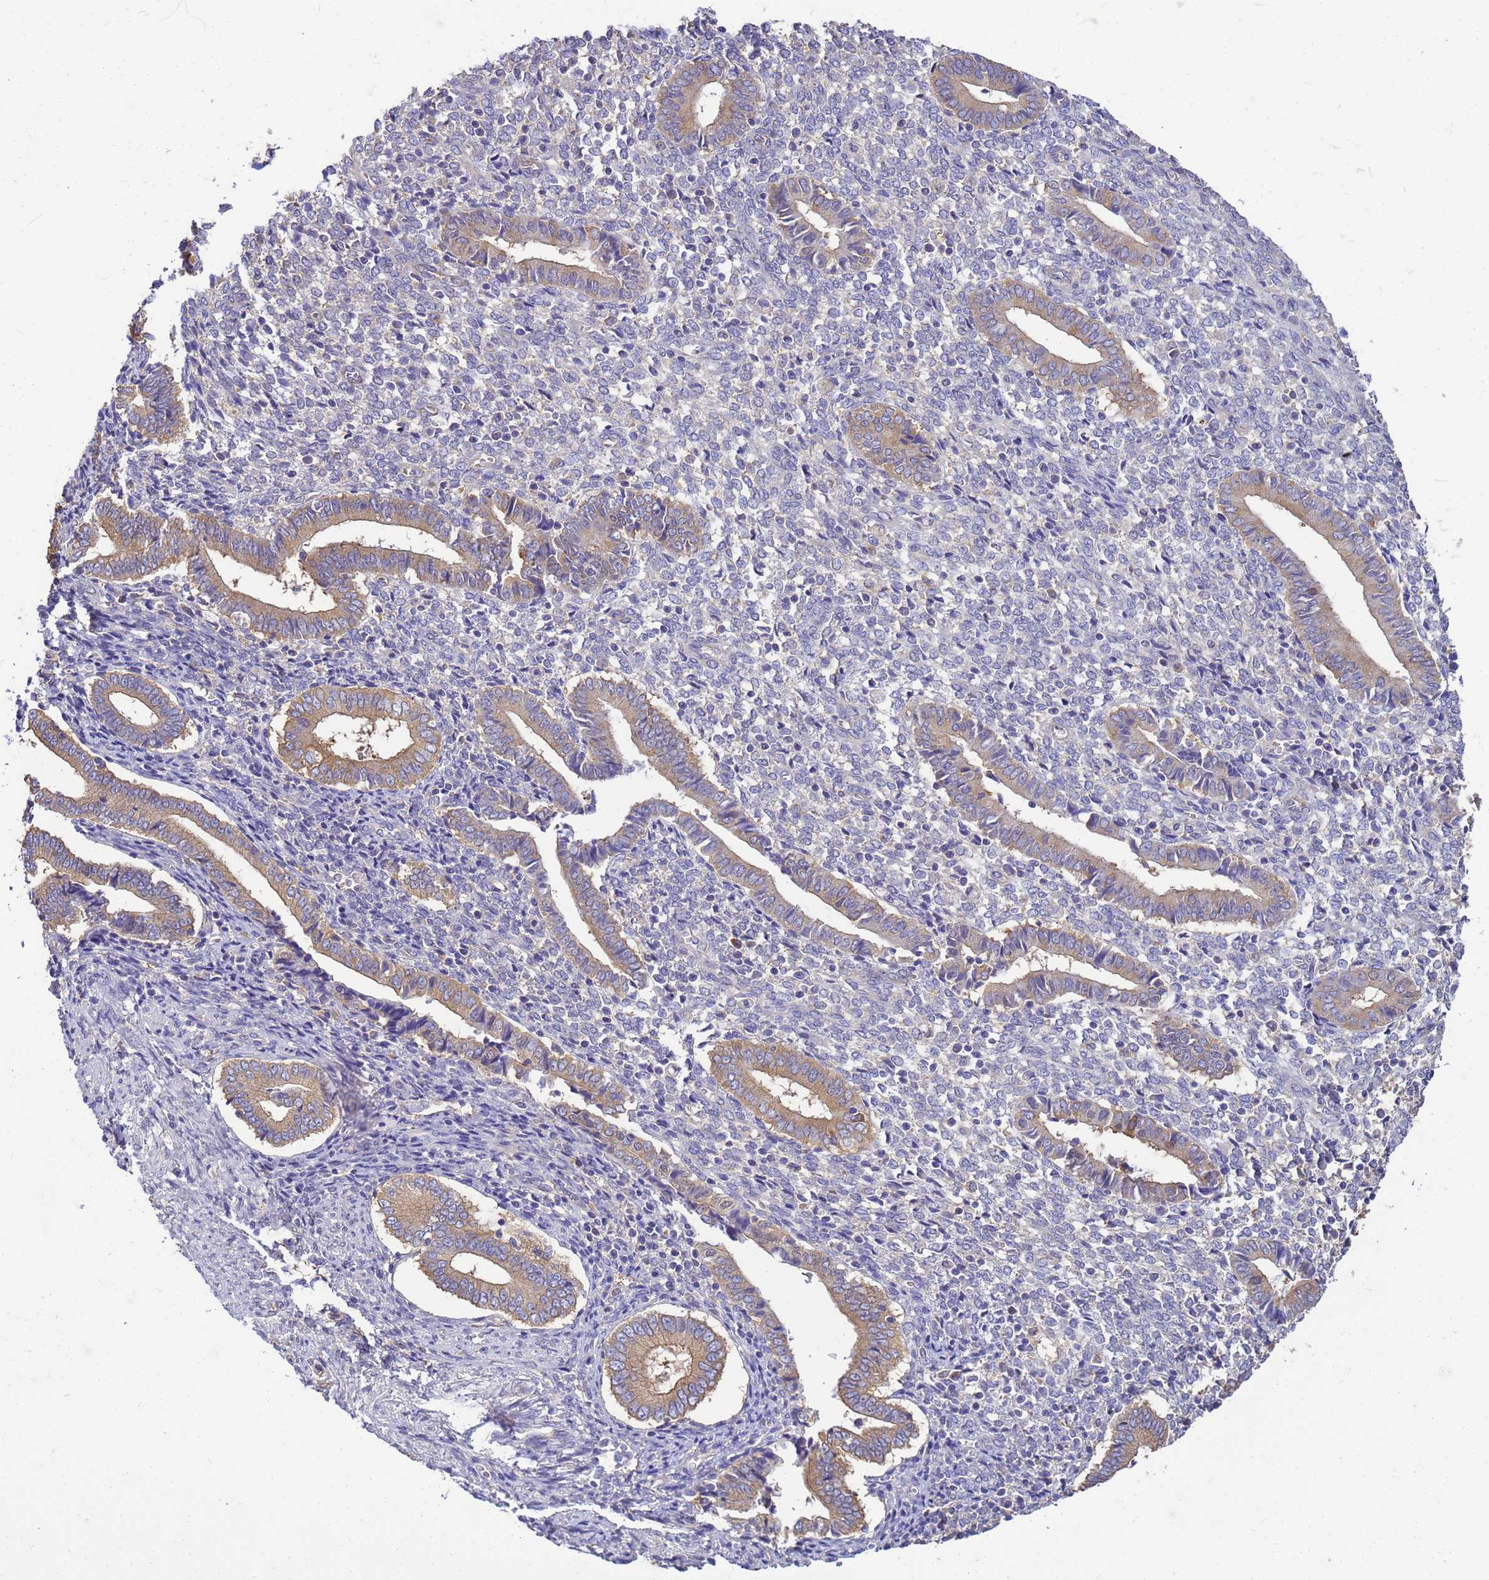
{"staining": {"intensity": "weak", "quantity": "25%-75%", "location": "cytoplasmic/membranous"}, "tissue": "endometrium", "cell_type": "Cells in endometrial stroma", "image_type": "normal", "snomed": [{"axis": "morphology", "description": "Normal tissue, NOS"}, {"axis": "topography", "description": "Other"}, {"axis": "topography", "description": "Endometrium"}], "caption": "There is low levels of weak cytoplasmic/membranous positivity in cells in endometrial stroma of unremarkable endometrium, as demonstrated by immunohistochemical staining (brown color).", "gene": "ENSG00000198211", "patient": {"sex": "female", "age": 44}}